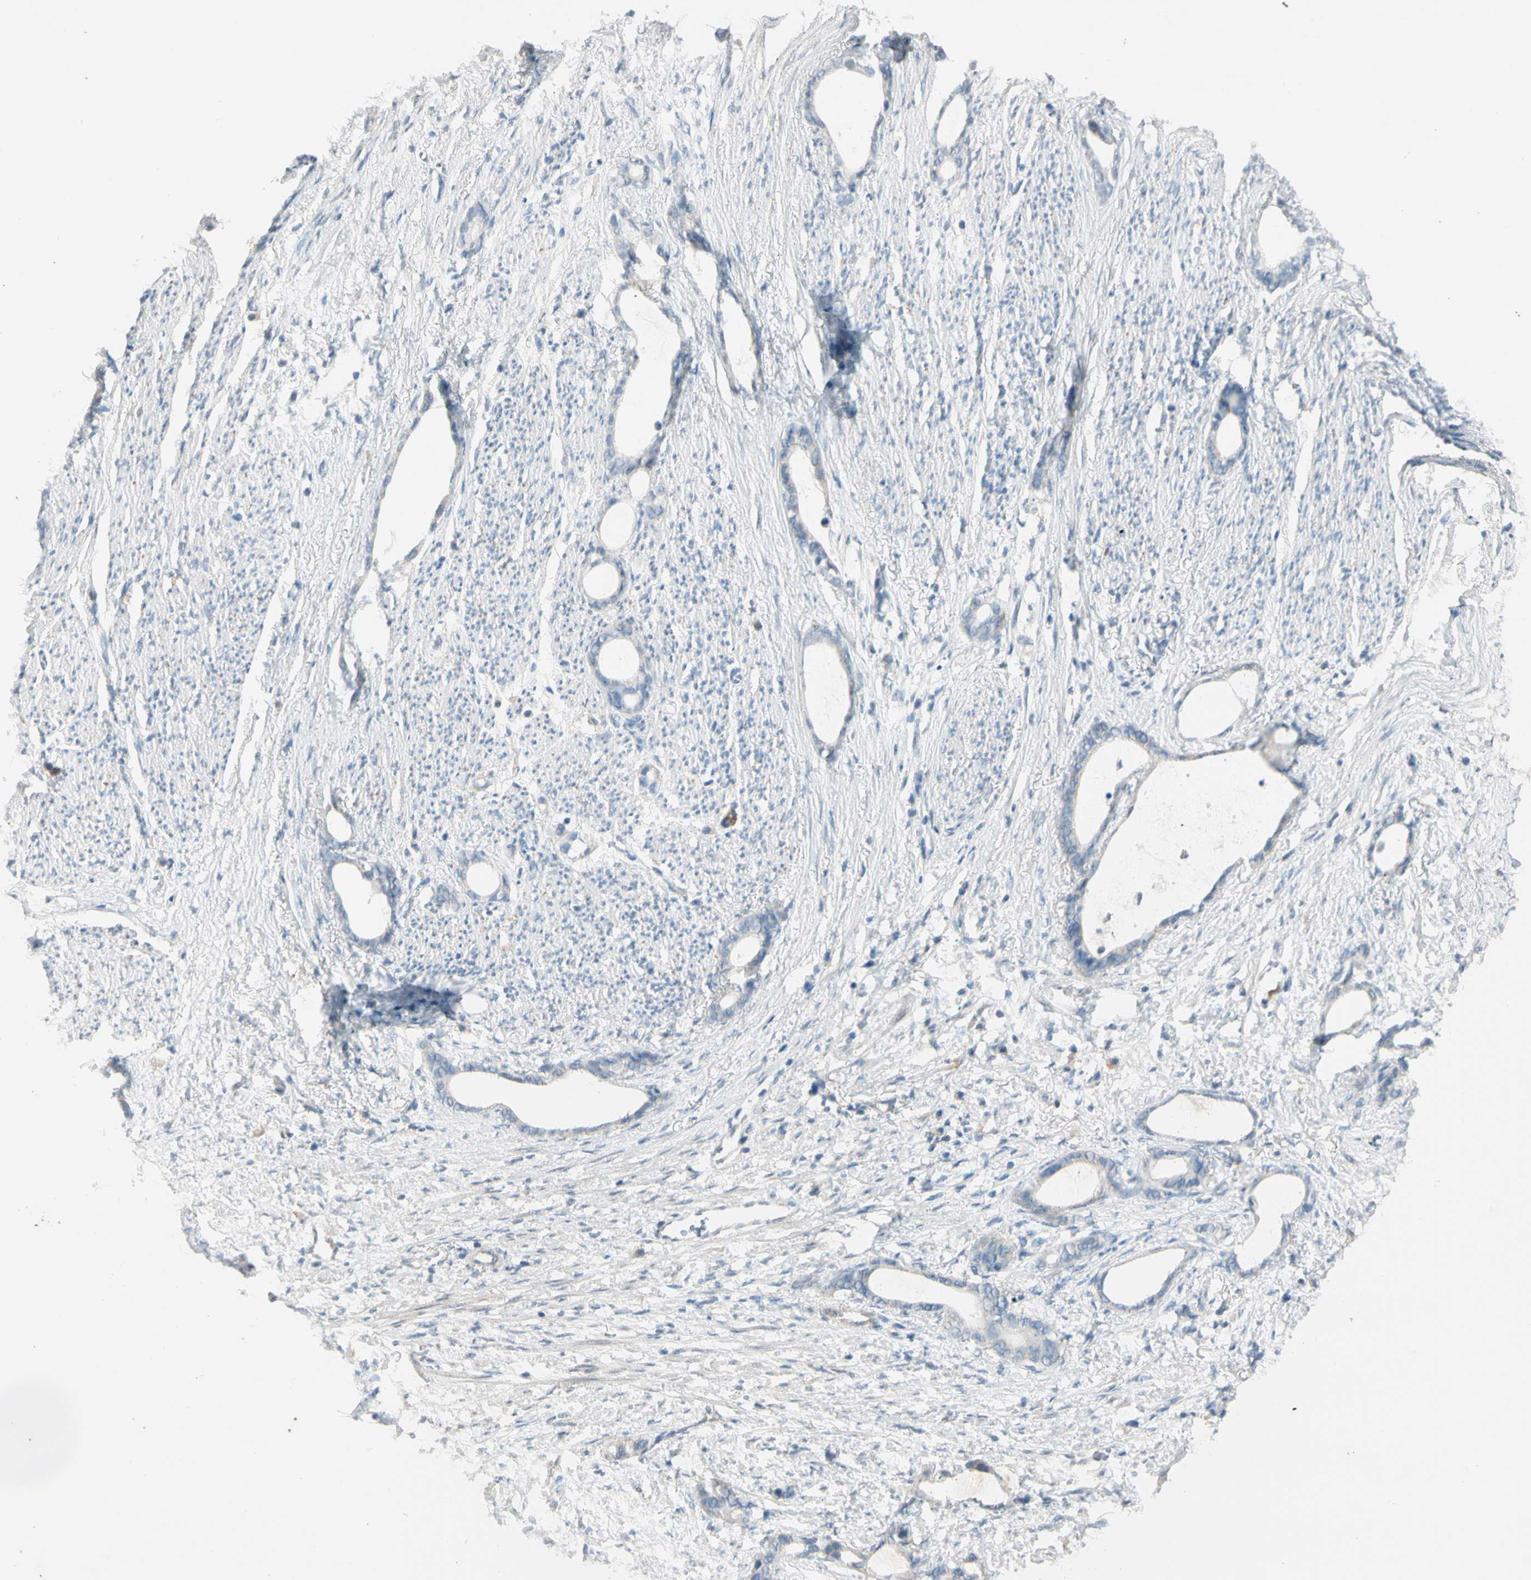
{"staining": {"intensity": "negative", "quantity": "none", "location": "none"}, "tissue": "stomach cancer", "cell_type": "Tumor cells", "image_type": "cancer", "snomed": [{"axis": "morphology", "description": "Adenocarcinoma, NOS"}, {"axis": "topography", "description": "Stomach"}], "caption": "Immunohistochemistry micrograph of human adenocarcinoma (stomach) stained for a protein (brown), which demonstrates no expression in tumor cells.", "gene": "SERPIND1", "patient": {"sex": "female", "age": 75}}